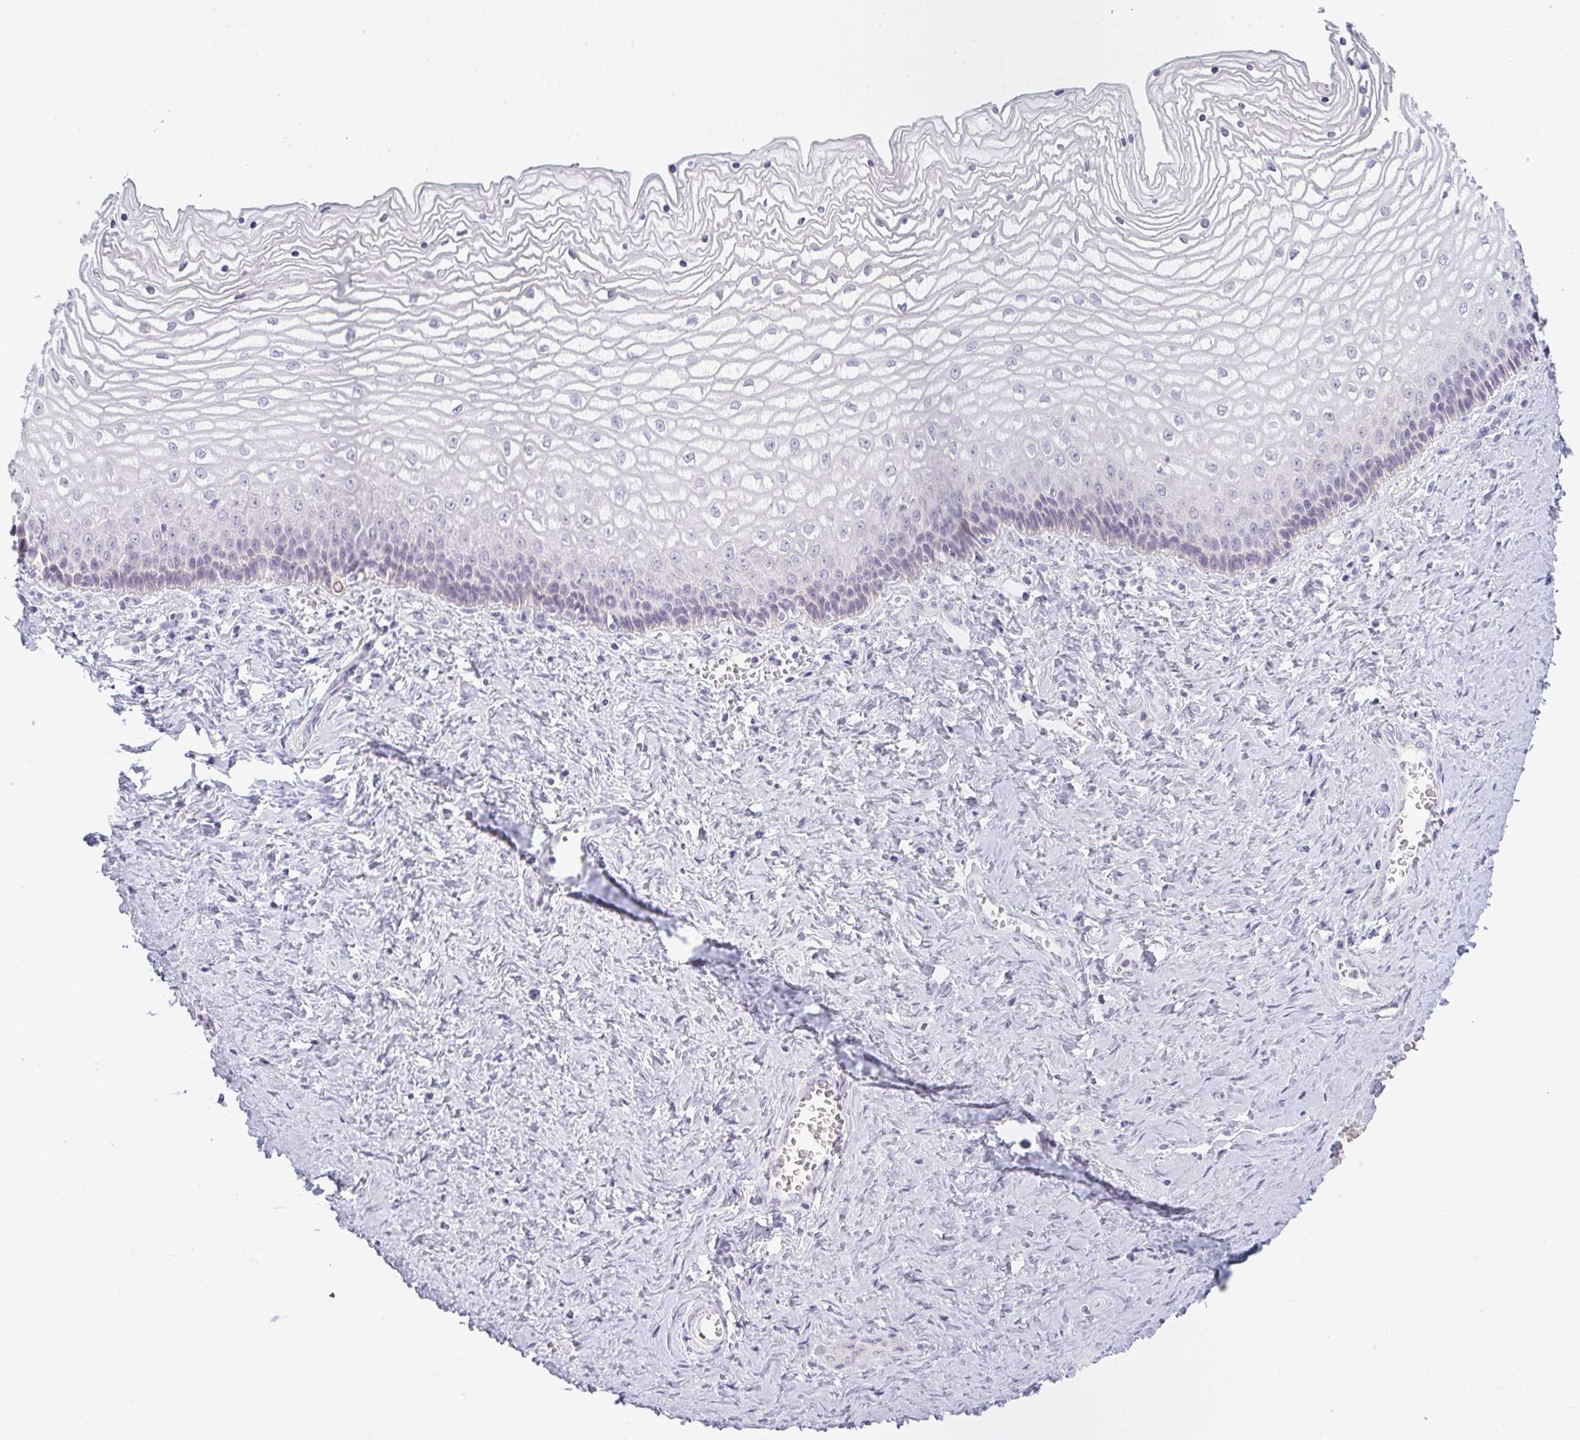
{"staining": {"intensity": "moderate", "quantity": "<25%", "location": "cytoplasmic/membranous"}, "tissue": "vagina", "cell_type": "Squamous epithelial cells", "image_type": "normal", "snomed": [{"axis": "morphology", "description": "Normal tissue, NOS"}, {"axis": "topography", "description": "Vagina"}], "caption": "DAB (3,3'-diaminobenzidine) immunohistochemical staining of normal vagina exhibits moderate cytoplasmic/membranous protein expression in about <25% of squamous epithelial cells.", "gene": "SIRPB2", "patient": {"sex": "female", "age": 45}}